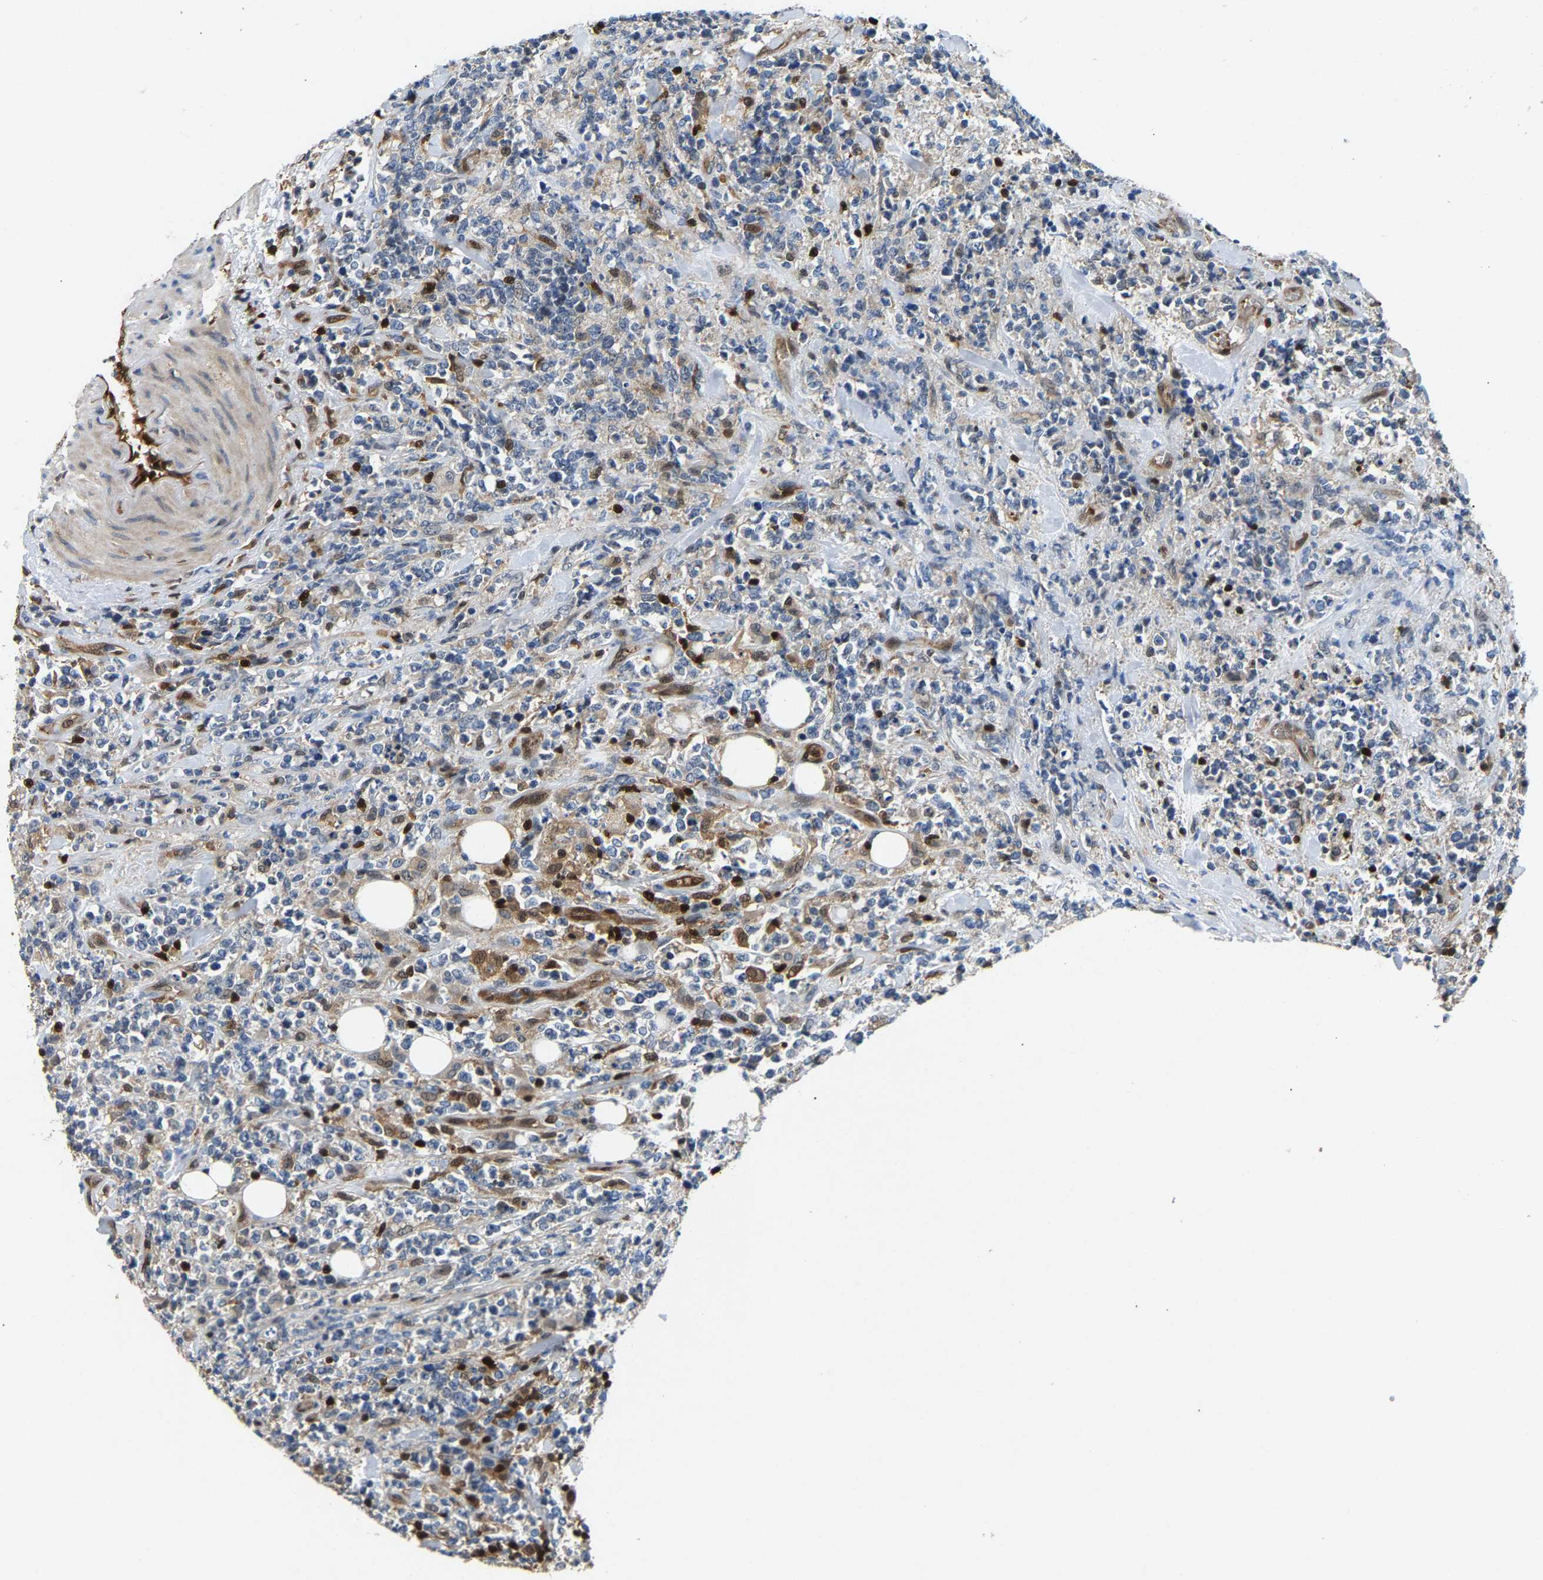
{"staining": {"intensity": "moderate", "quantity": "<25%", "location": "cytoplasmic/membranous,nuclear"}, "tissue": "lymphoma", "cell_type": "Tumor cells", "image_type": "cancer", "snomed": [{"axis": "morphology", "description": "Malignant lymphoma, non-Hodgkin's type, High grade"}, {"axis": "topography", "description": "Soft tissue"}], "caption": "High-grade malignant lymphoma, non-Hodgkin's type stained for a protein exhibits moderate cytoplasmic/membranous and nuclear positivity in tumor cells. The staining was performed using DAB, with brown indicating positive protein expression. Nuclei are stained blue with hematoxylin.", "gene": "GIMAP7", "patient": {"sex": "male", "age": 18}}